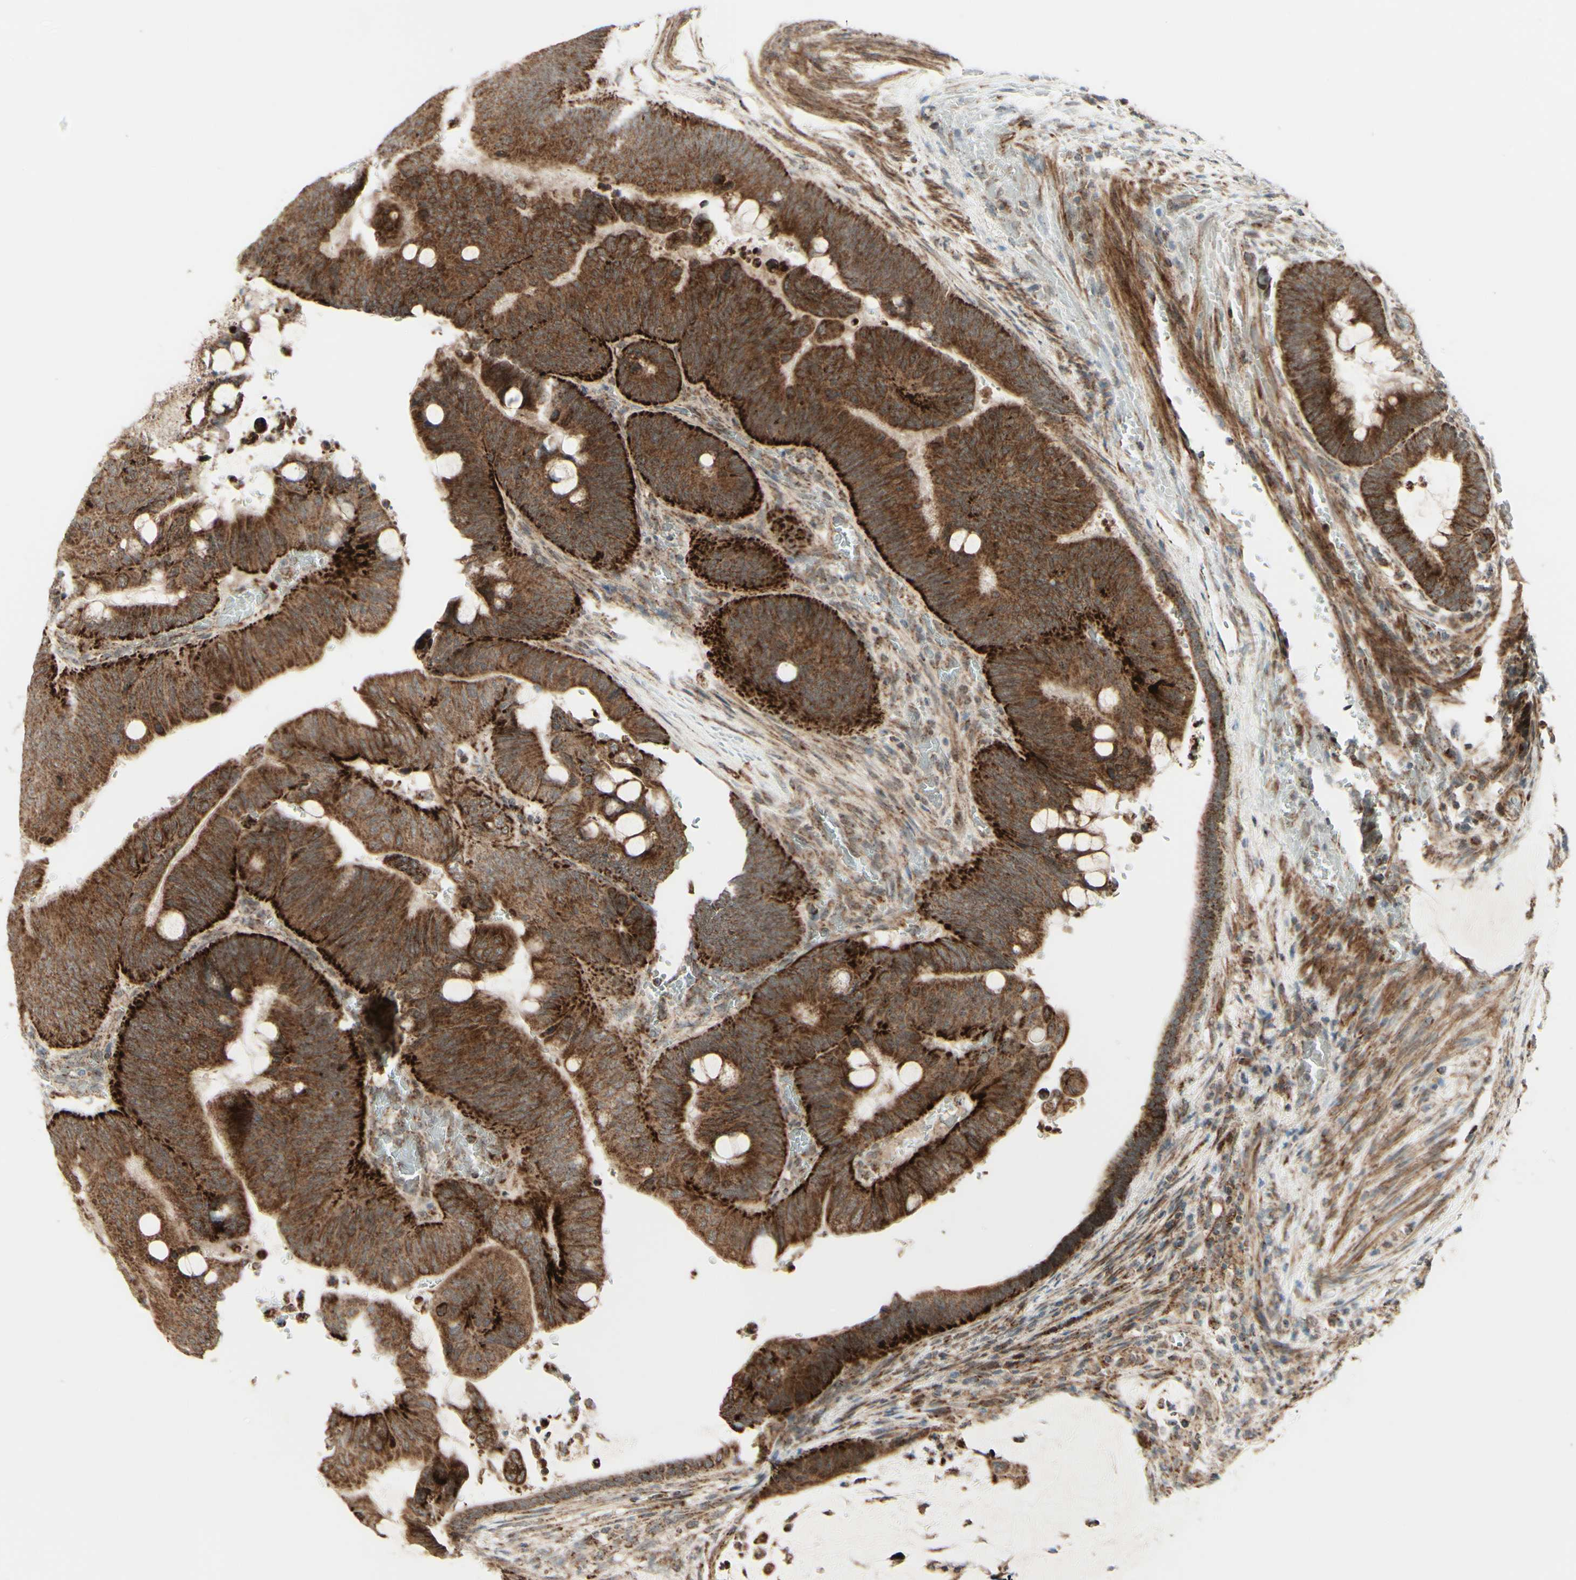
{"staining": {"intensity": "strong", "quantity": ">75%", "location": "cytoplasmic/membranous"}, "tissue": "colorectal cancer", "cell_type": "Tumor cells", "image_type": "cancer", "snomed": [{"axis": "morphology", "description": "Normal tissue, NOS"}, {"axis": "morphology", "description": "Adenocarcinoma, NOS"}, {"axis": "topography", "description": "Rectum"}, {"axis": "topography", "description": "Peripheral nerve tissue"}], "caption": "High-power microscopy captured an IHC micrograph of colorectal cancer (adenocarcinoma), revealing strong cytoplasmic/membranous expression in approximately >75% of tumor cells.", "gene": "DHRS3", "patient": {"sex": "male", "age": 92}}